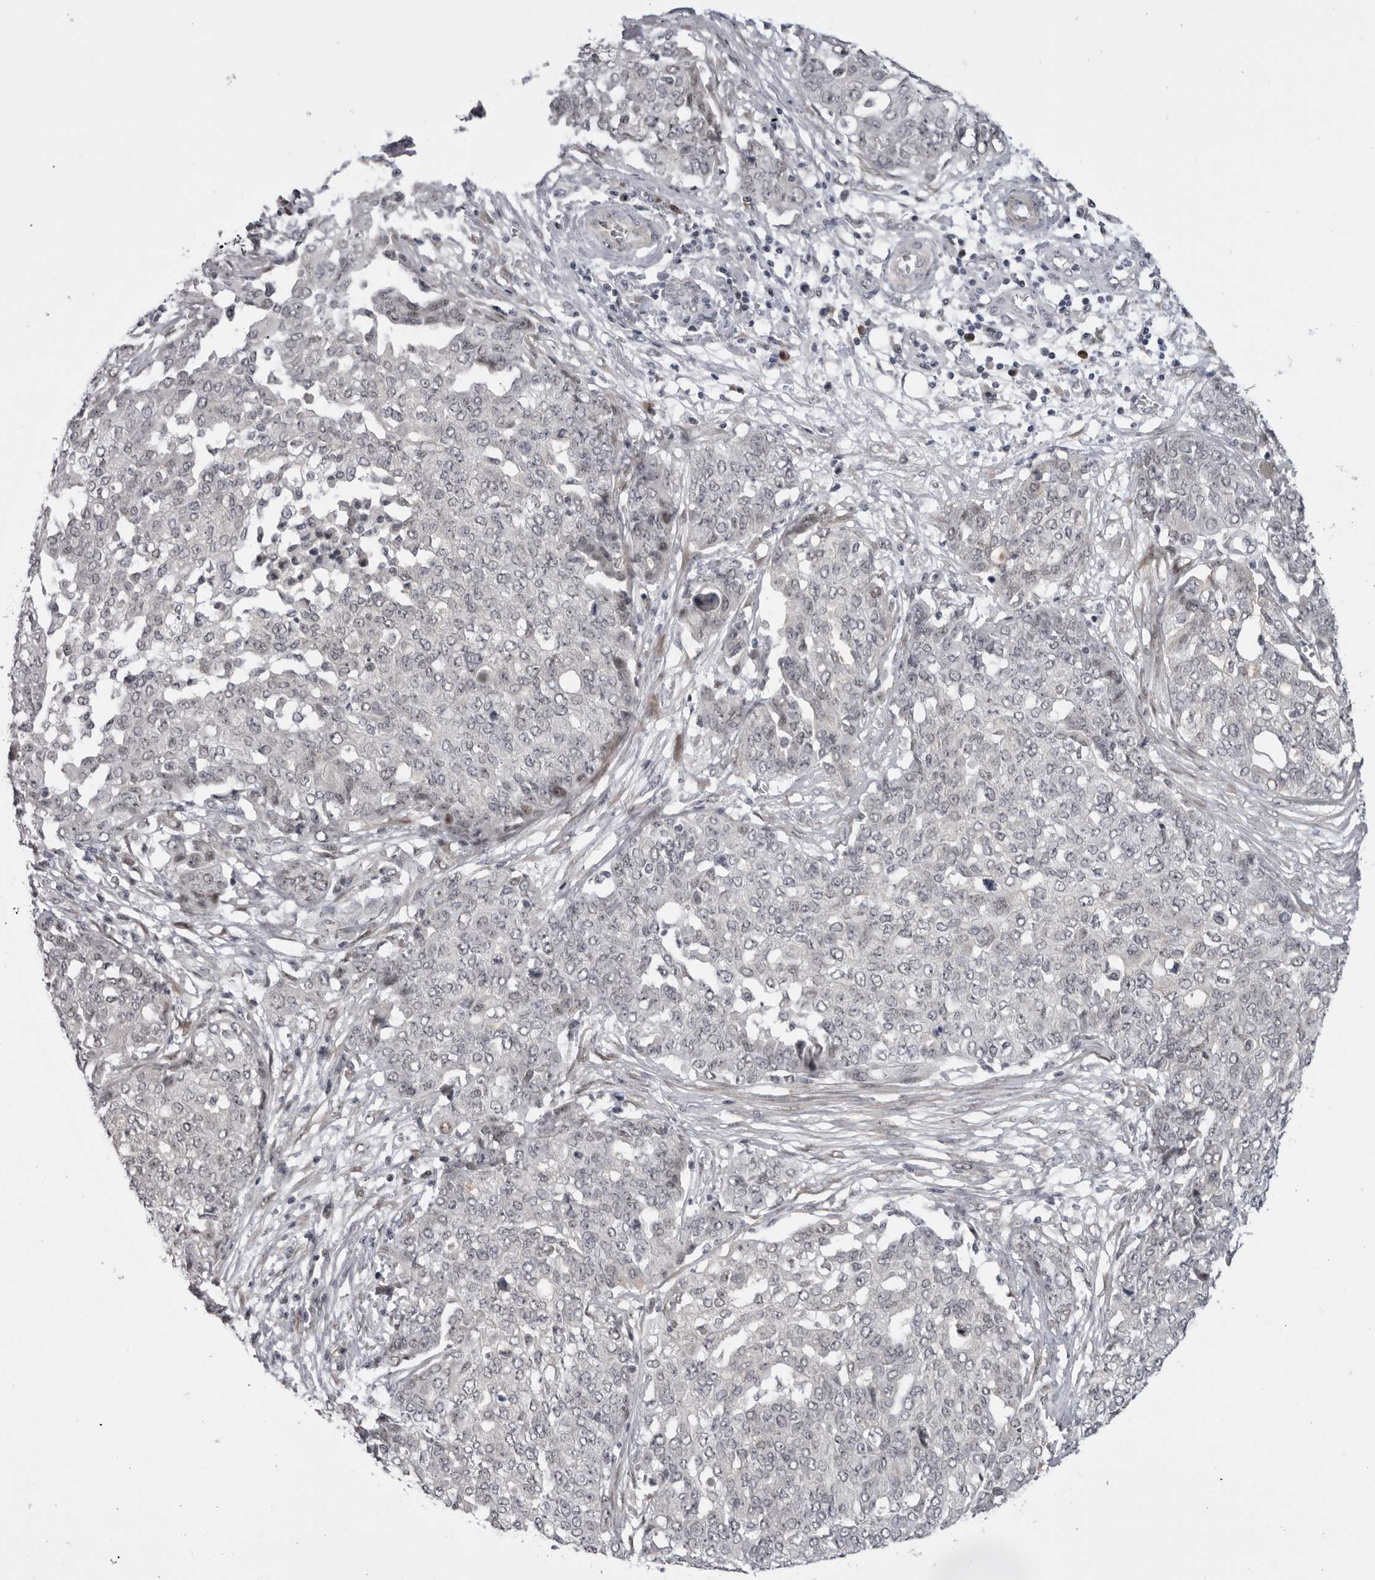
{"staining": {"intensity": "weak", "quantity": "<25%", "location": "nuclear"}, "tissue": "ovarian cancer", "cell_type": "Tumor cells", "image_type": "cancer", "snomed": [{"axis": "morphology", "description": "Cystadenocarcinoma, serous, NOS"}, {"axis": "topography", "description": "Soft tissue"}, {"axis": "topography", "description": "Ovary"}], "caption": "Immunohistochemistry micrograph of human ovarian cancer (serous cystadenocarcinoma) stained for a protein (brown), which reveals no positivity in tumor cells.", "gene": "ALPK2", "patient": {"sex": "female", "age": 57}}